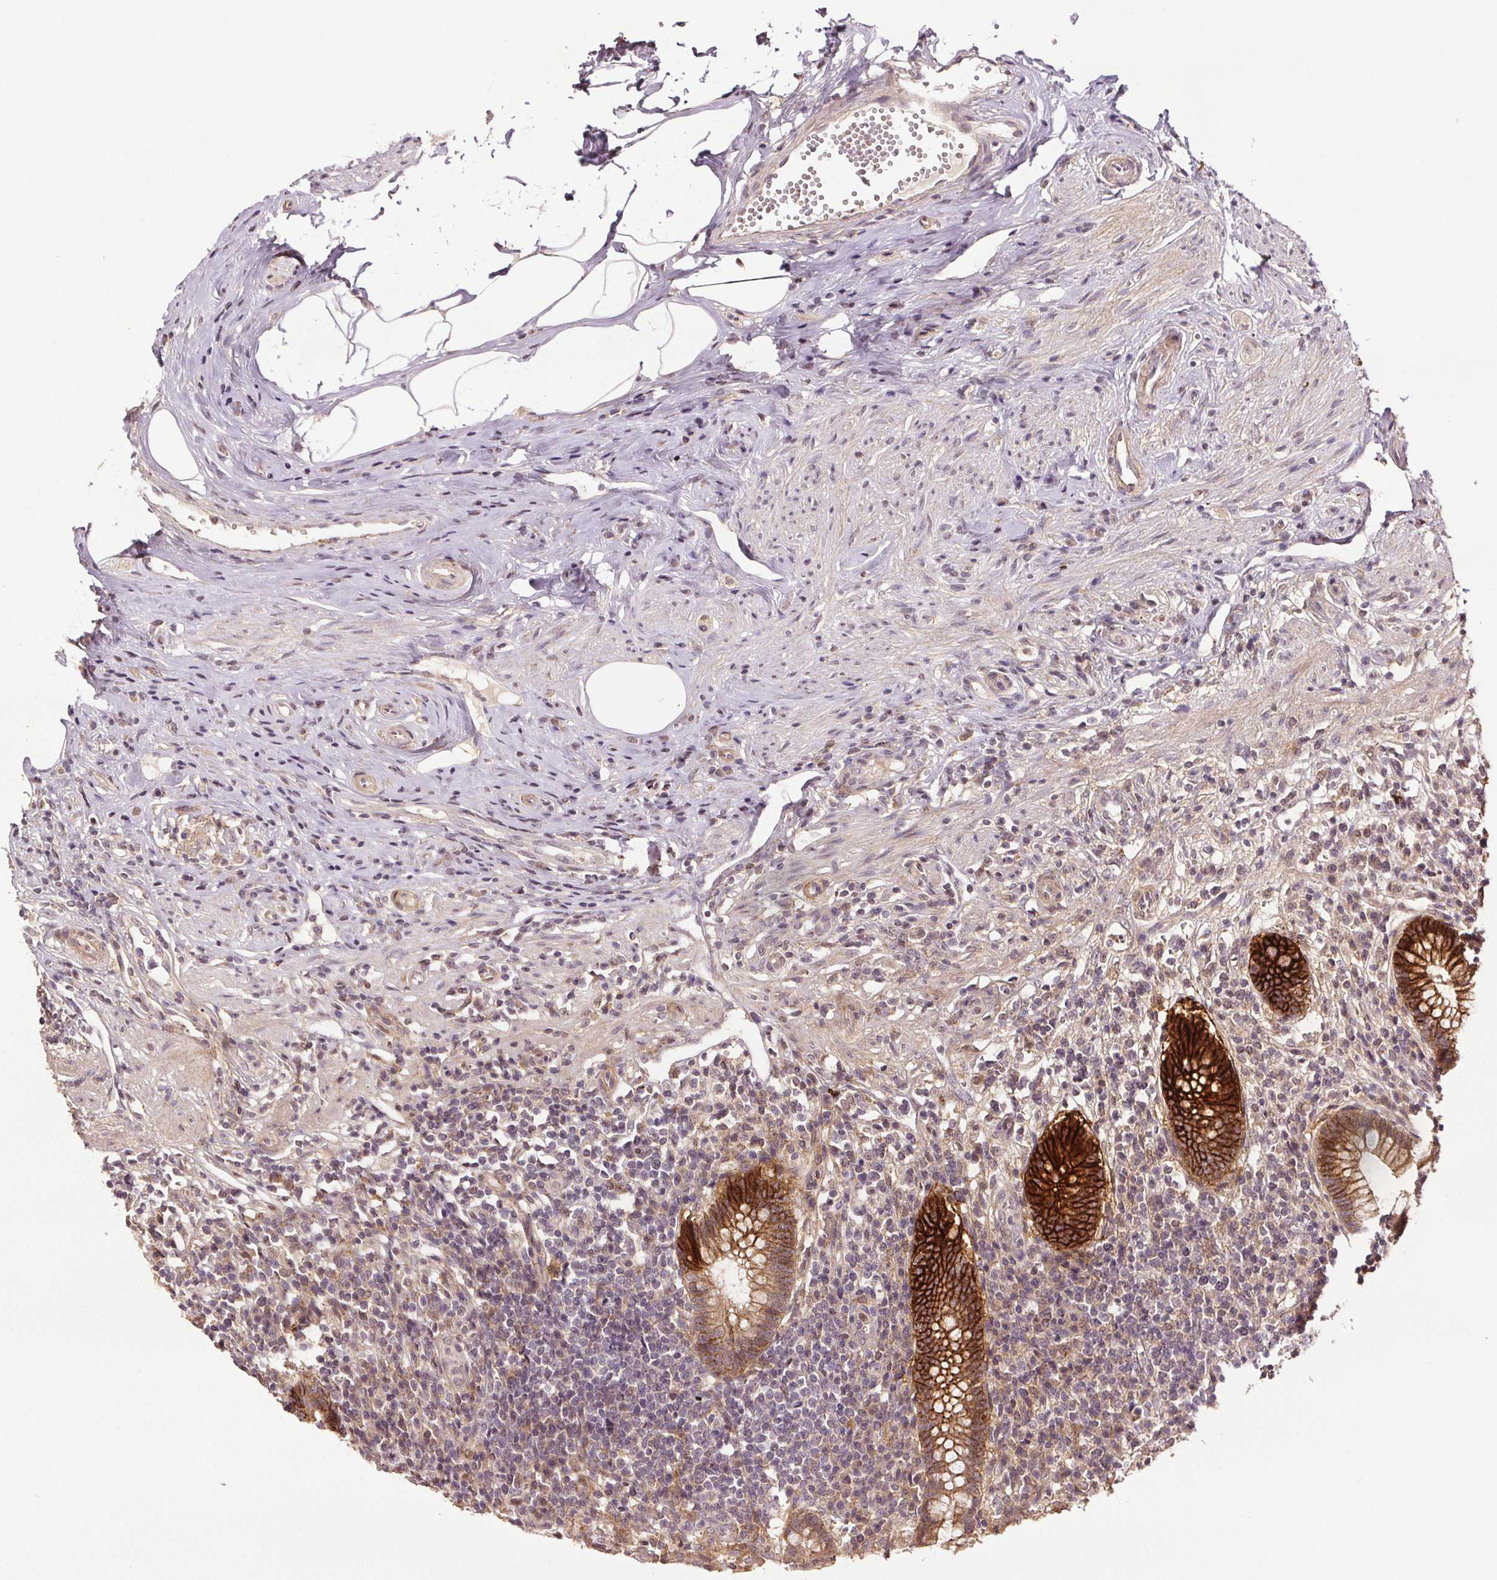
{"staining": {"intensity": "strong", "quantity": "25%-75%", "location": "cytoplasmic/membranous"}, "tissue": "appendix", "cell_type": "Glandular cells", "image_type": "normal", "snomed": [{"axis": "morphology", "description": "Normal tissue, NOS"}, {"axis": "topography", "description": "Appendix"}], "caption": "Glandular cells reveal strong cytoplasmic/membranous staining in approximately 25%-75% of cells in unremarkable appendix. The protein is shown in brown color, while the nuclei are stained blue.", "gene": "EPHB3", "patient": {"sex": "female", "age": 56}}